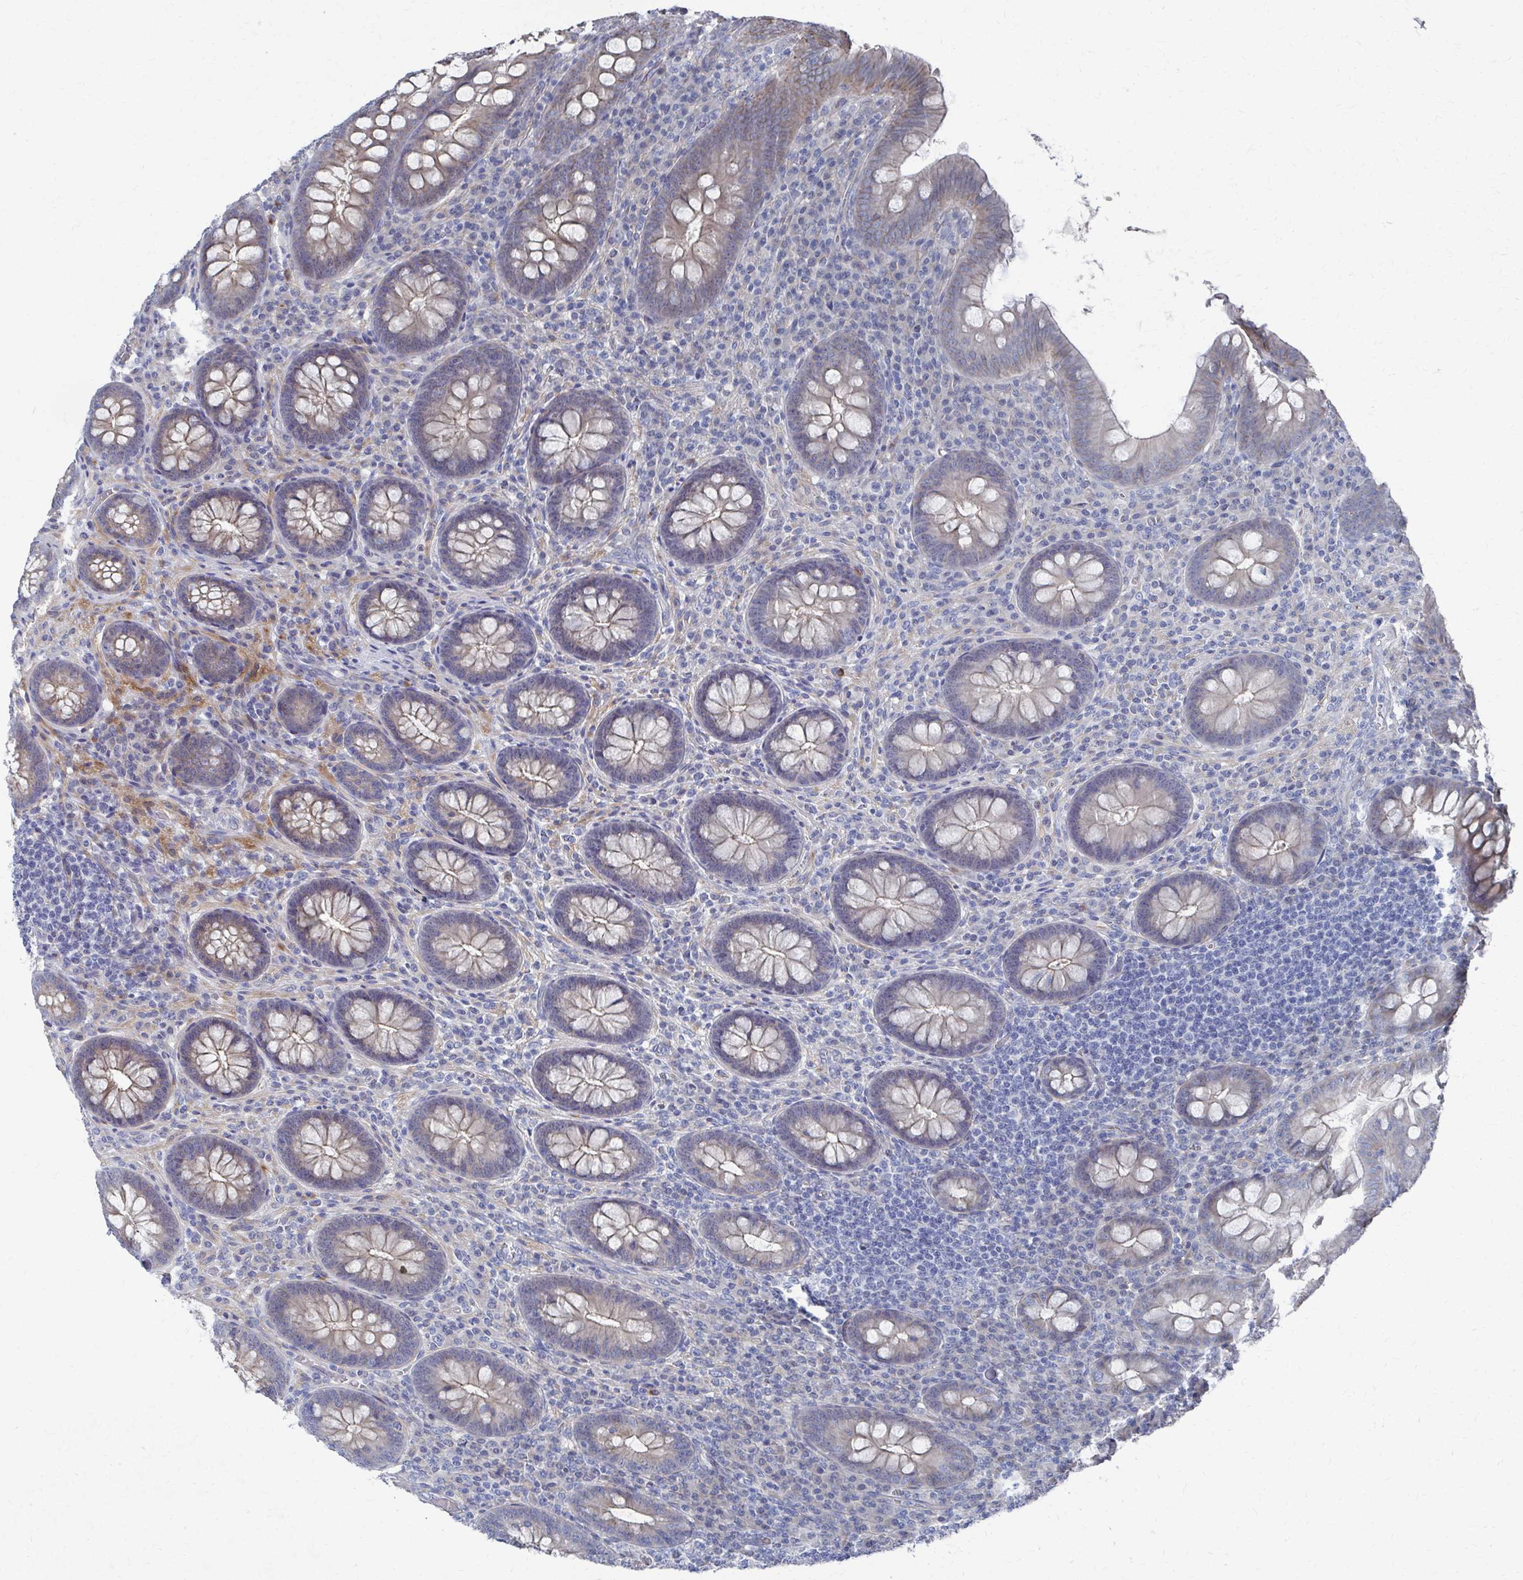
{"staining": {"intensity": "weak", "quantity": "25%-75%", "location": "cytoplasmic/membranous"}, "tissue": "appendix", "cell_type": "Glandular cells", "image_type": "normal", "snomed": [{"axis": "morphology", "description": "Normal tissue, NOS"}, {"axis": "topography", "description": "Appendix"}], "caption": "A brown stain labels weak cytoplasmic/membranous positivity of a protein in glandular cells of benign appendix. Using DAB (3,3'-diaminobenzidine) (brown) and hematoxylin (blue) stains, captured at high magnification using brightfield microscopy.", "gene": "PLEKHG7", "patient": {"sex": "male", "age": 71}}